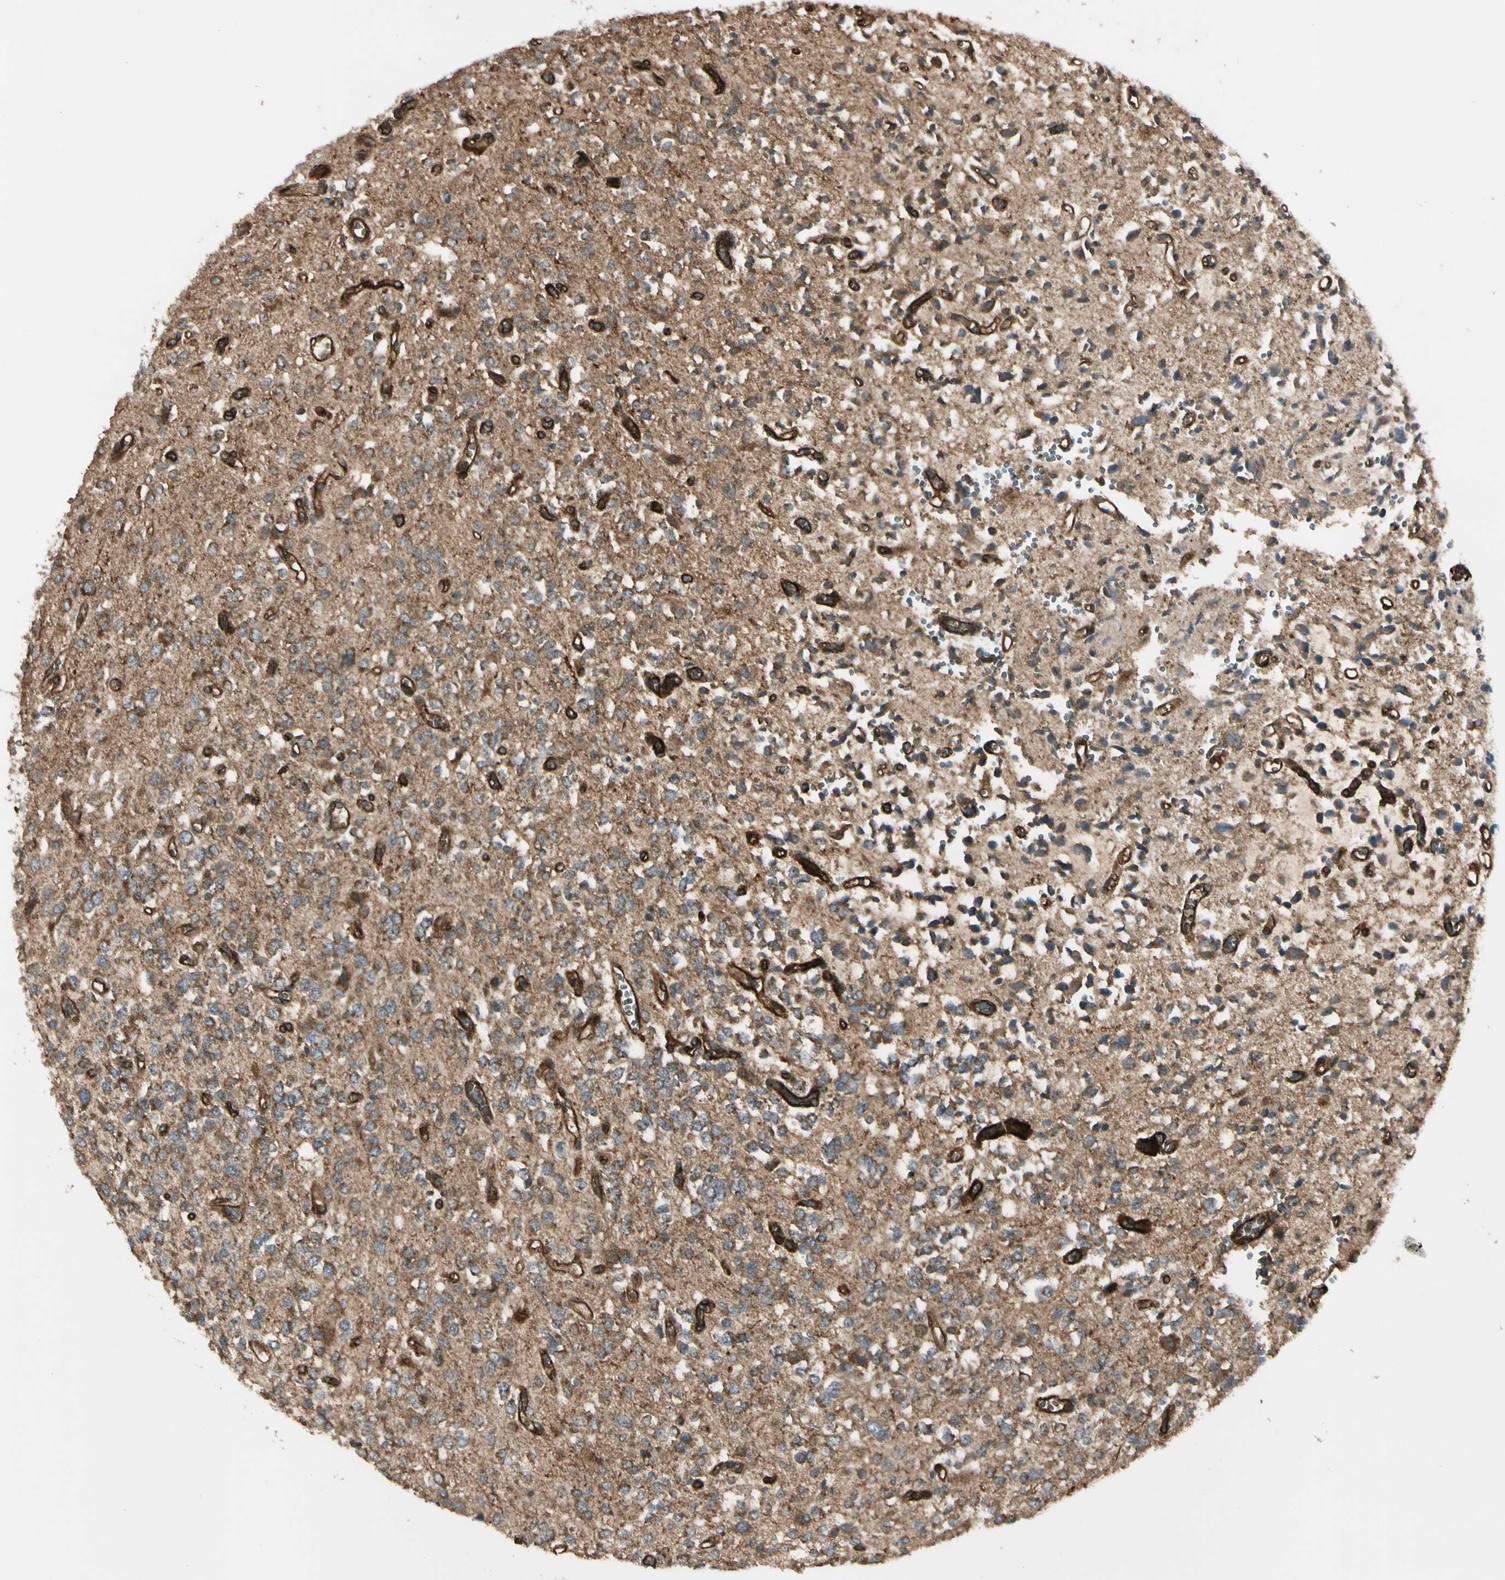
{"staining": {"intensity": "moderate", "quantity": ">75%", "location": "cytoplasmic/membranous"}, "tissue": "glioma", "cell_type": "Tumor cells", "image_type": "cancer", "snomed": [{"axis": "morphology", "description": "Glioma, malignant, Low grade"}, {"axis": "topography", "description": "Brain"}], "caption": "IHC photomicrograph of human malignant glioma (low-grade) stained for a protein (brown), which reveals medium levels of moderate cytoplasmic/membranous positivity in approximately >75% of tumor cells.", "gene": "GCK", "patient": {"sex": "male", "age": 38}}